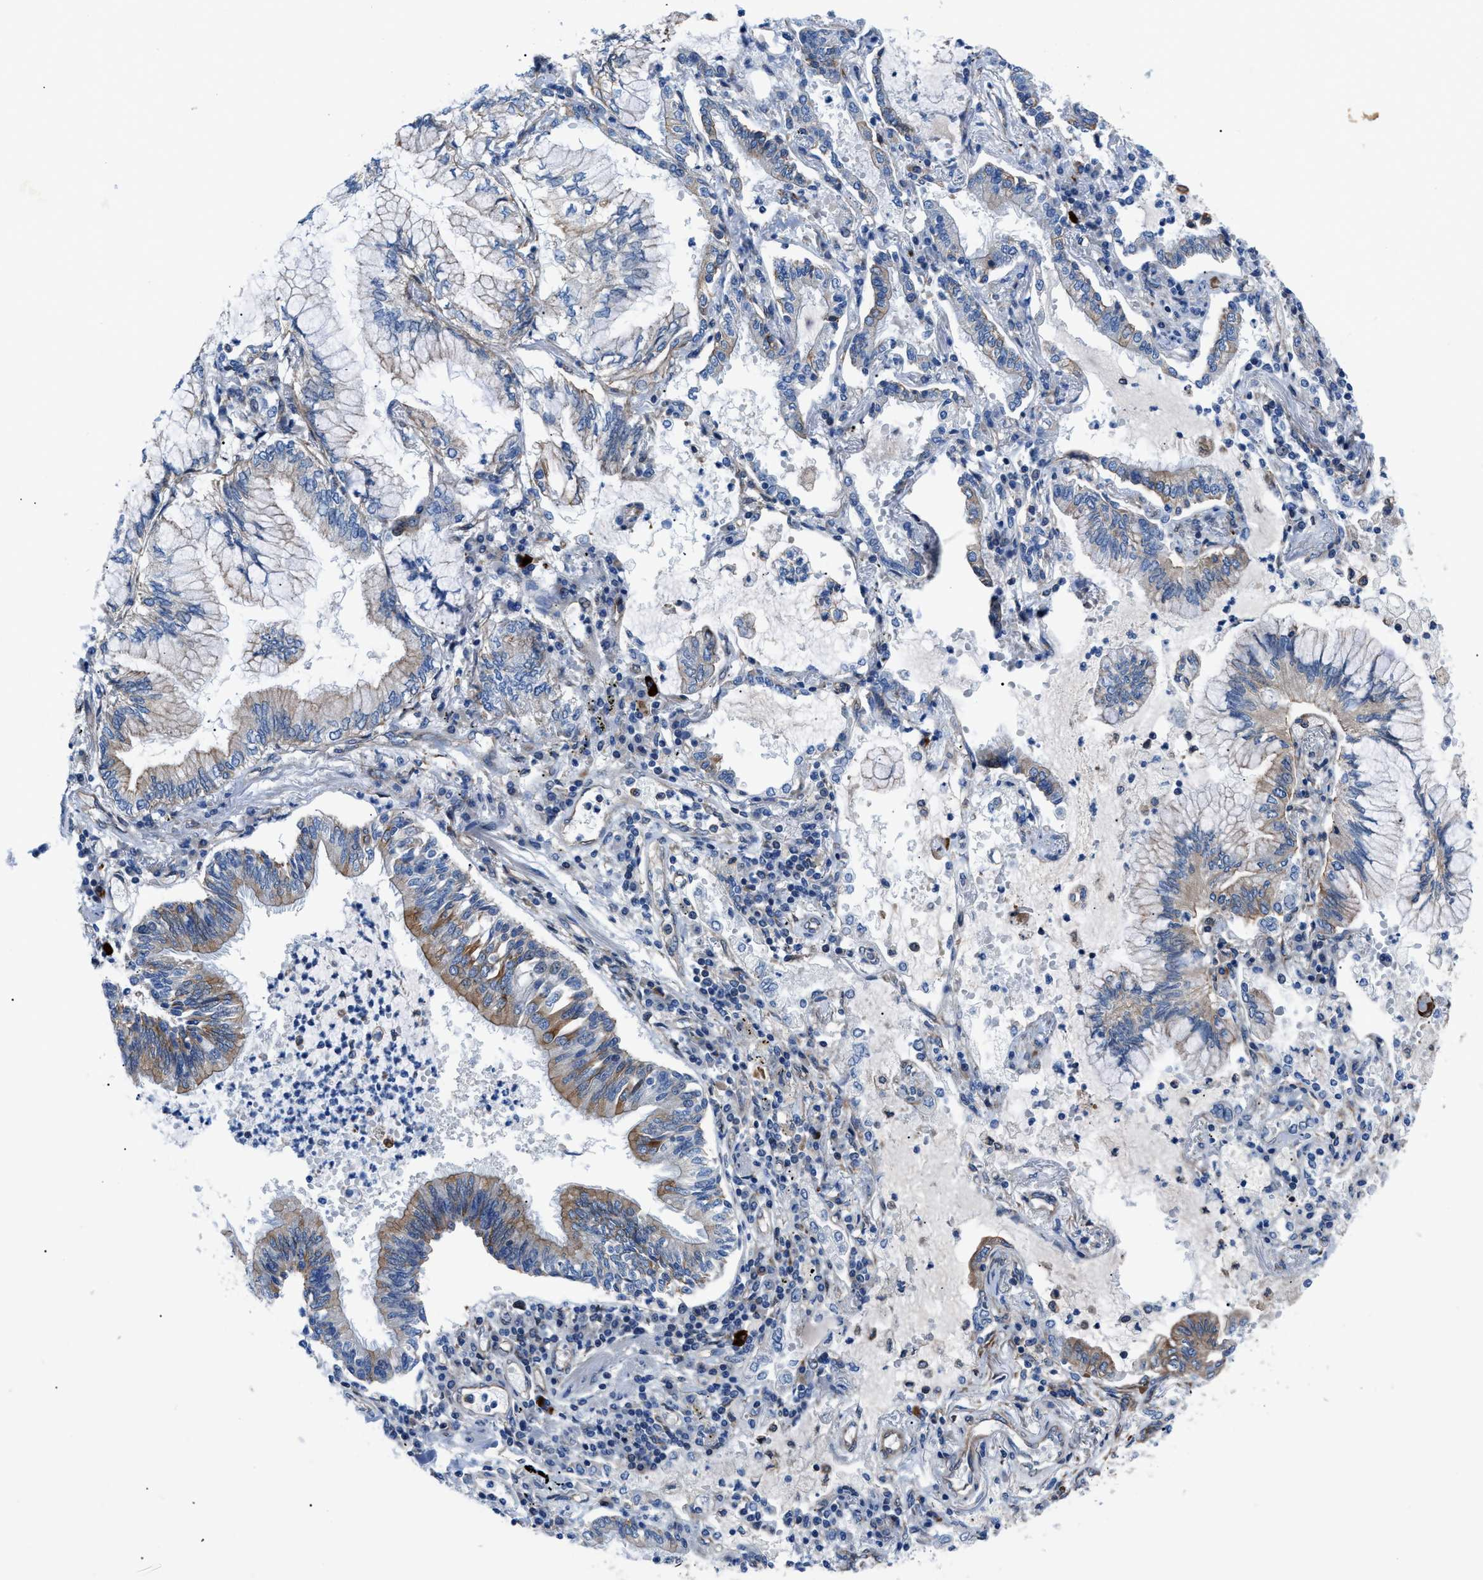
{"staining": {"intensity": "moderate", "quantity": "<25%", "location": "cytoplasmic/membranous"}, "tissue": "lung cancer", "cell_type": "Tumor cells", "image_type": "cancer", "snomed": [{"axis": "morphology", "description": "Normal tissue, NOS"}, {"axis": "morphology", "description": "Adenocarcinoma, NOS"}, {"axis": "topography", "description": "Bronchus"}, {"axis": "topography", "description": "Lung"}], "caption": "Lung cancer stained with a brown dye displays moderate cytoplasmic/membranous positive staining in approximately <25% of tumor cells.", "gene": "DMAC1", "patient": {"sex": "female", "age": 70}}